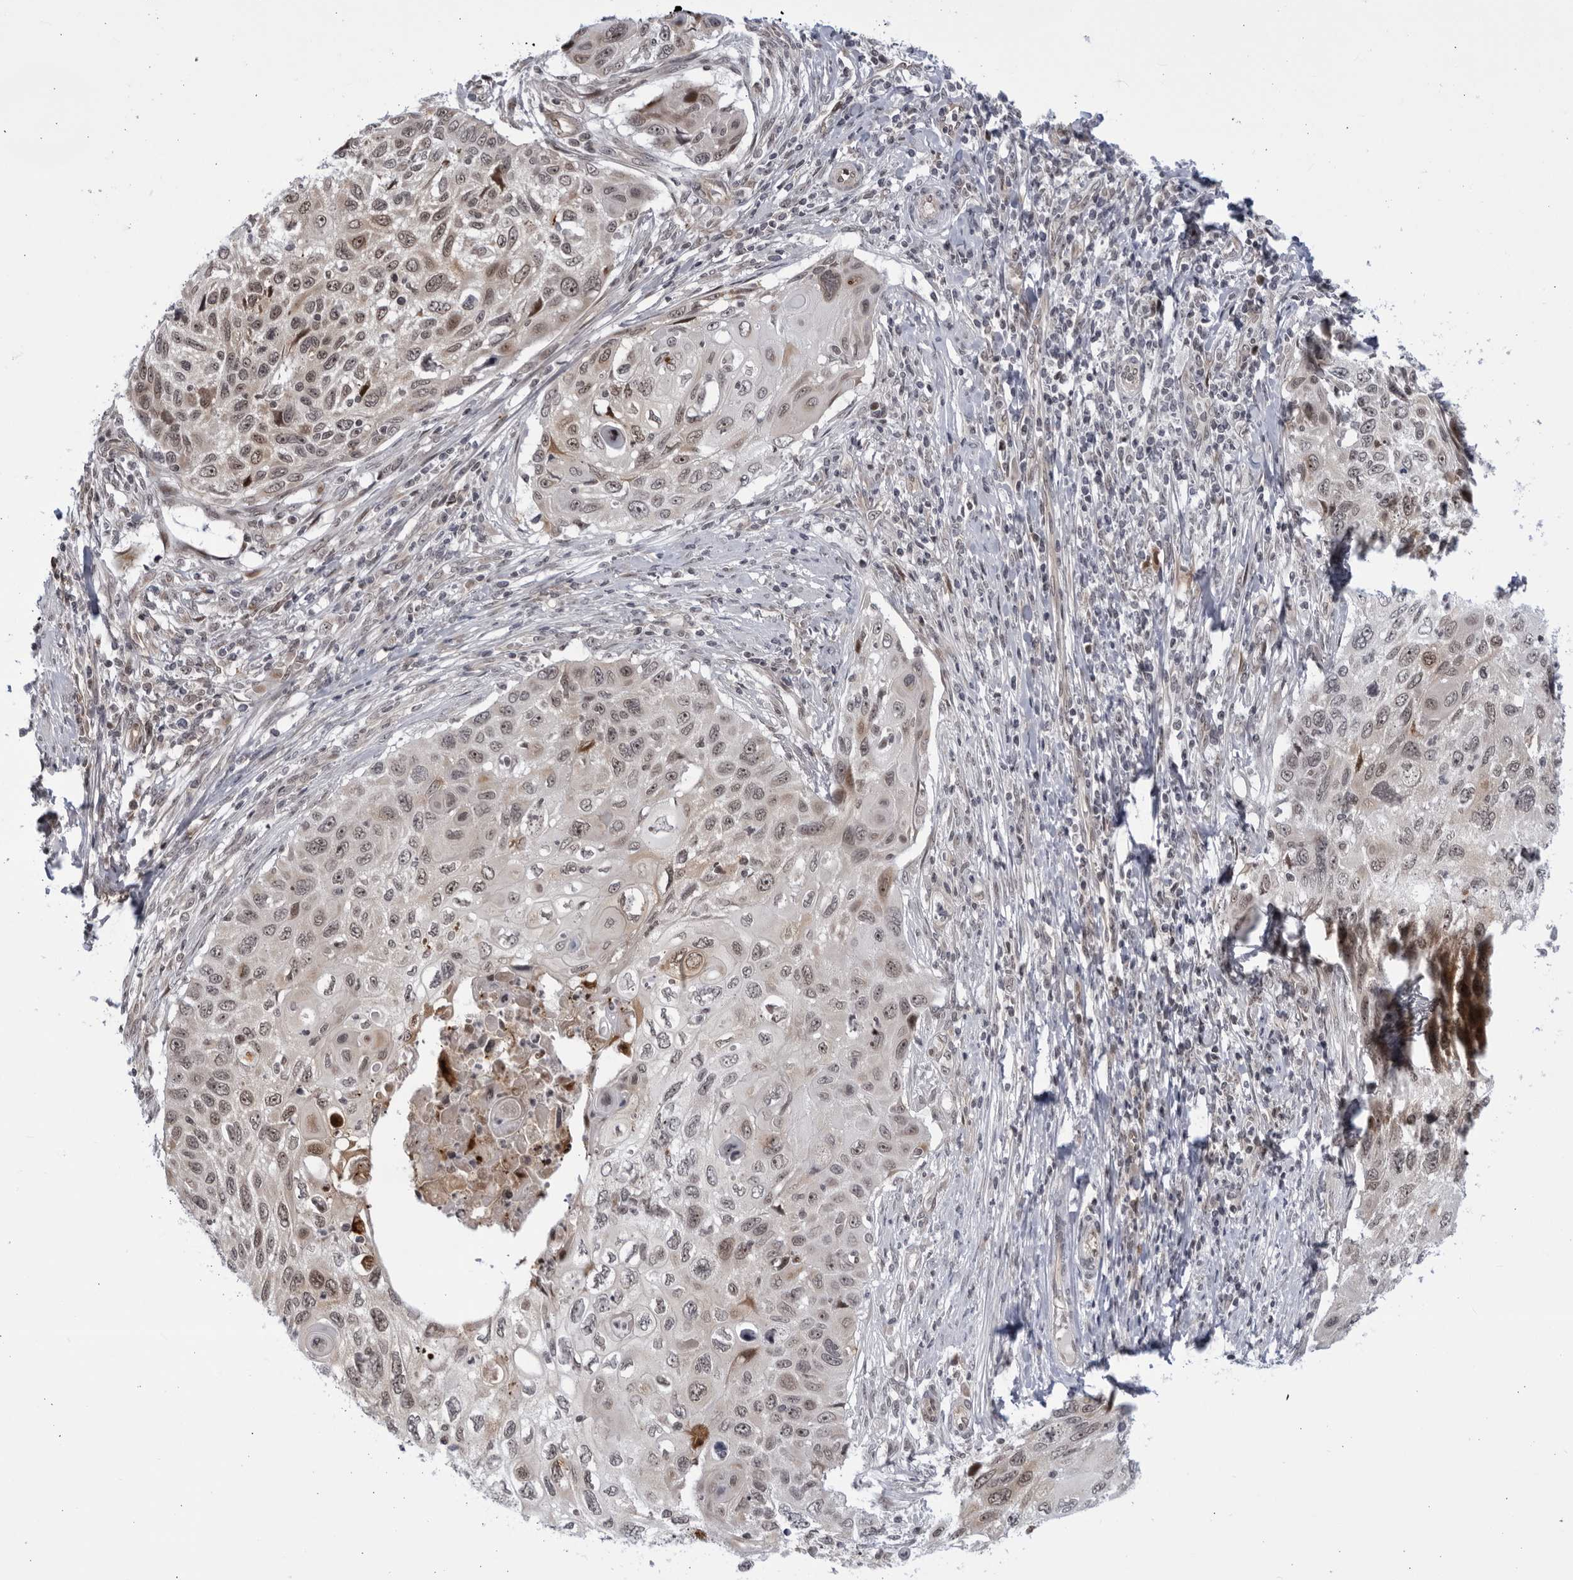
{"staining": {"intensity": "weak", "quantity": ">75%", "location": "nuclear"}, "tissue": "cervical cancer", "cell_type": "Tumor cells", "image_type": "cancer", "snomed": [{"axis": "morphology", "description": "Squamous cell carcinoma, NOS"}, {"axis": "topography", "description": "Cervix"}], "caption": "Immunohistochemical staining of human cervical cancer shows weak nuclear protein expression in approximately >75% of tumor cells.", "gene": "ITGB3BP", "patient": {"sex": "female", "age": 70}}